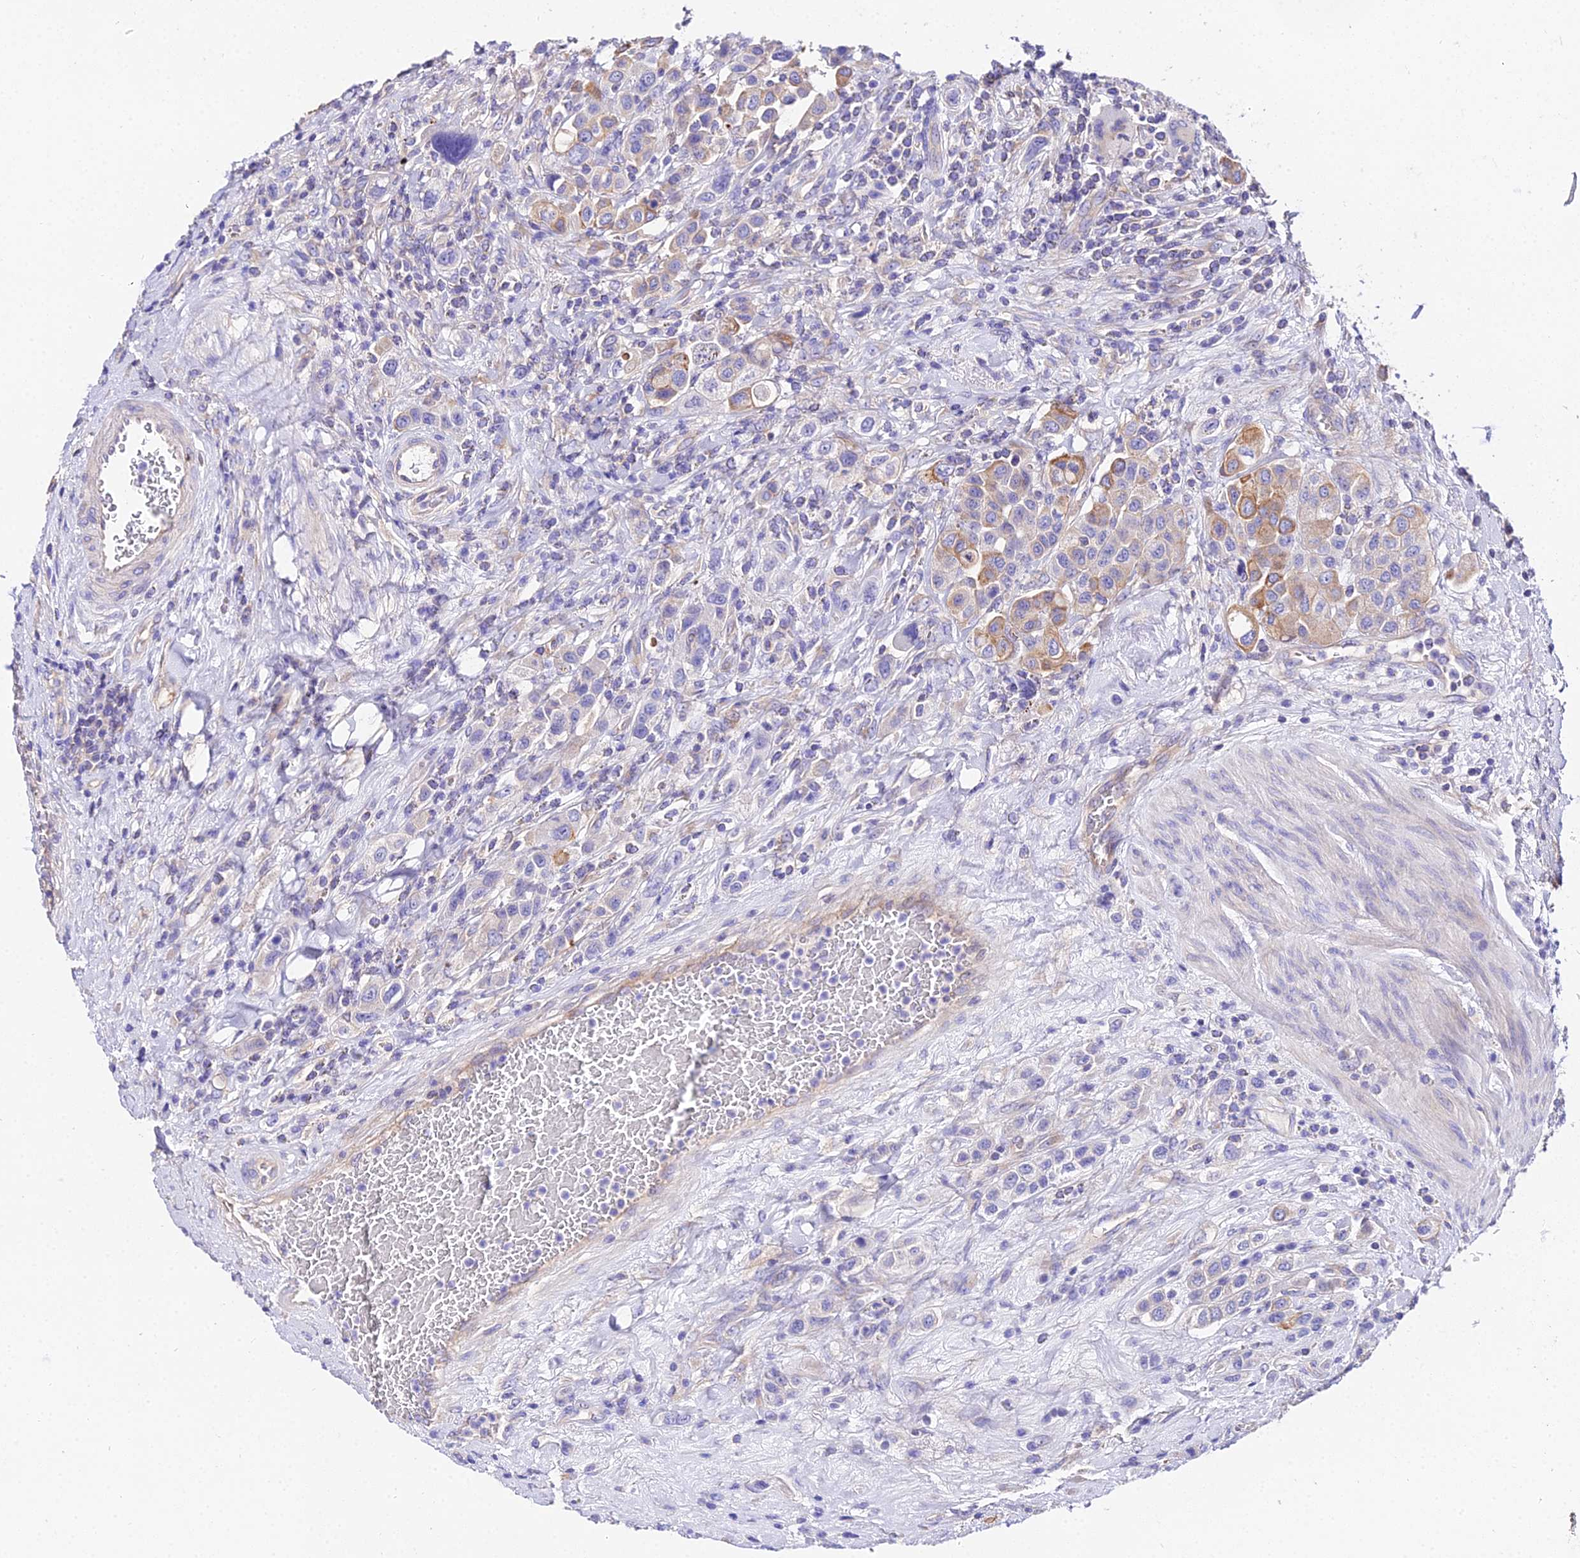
{"staining": {"intensity": "moderate", "quantity": "25%-75%", "location": "cytoplasmic/membranous"}, "tissue": "urothelial cancer", "cell_type": "Tumor cells", "image_type": "cancer", "snomed": [{"axis": "morphology", "description": "Urothelial carcinoma, High grade"}, {"axis": "topography", "description": "Urinary bladder"}], "caption": "There is medium levels of moderate cytoplasmic/membranous expression in tumor cells of urothelial carcinoma (high-grade), as demonstrated by immunohistochemical staining (brown color).", "gene": "DAW1", "patient": {"sex": "male", "age": 50}}